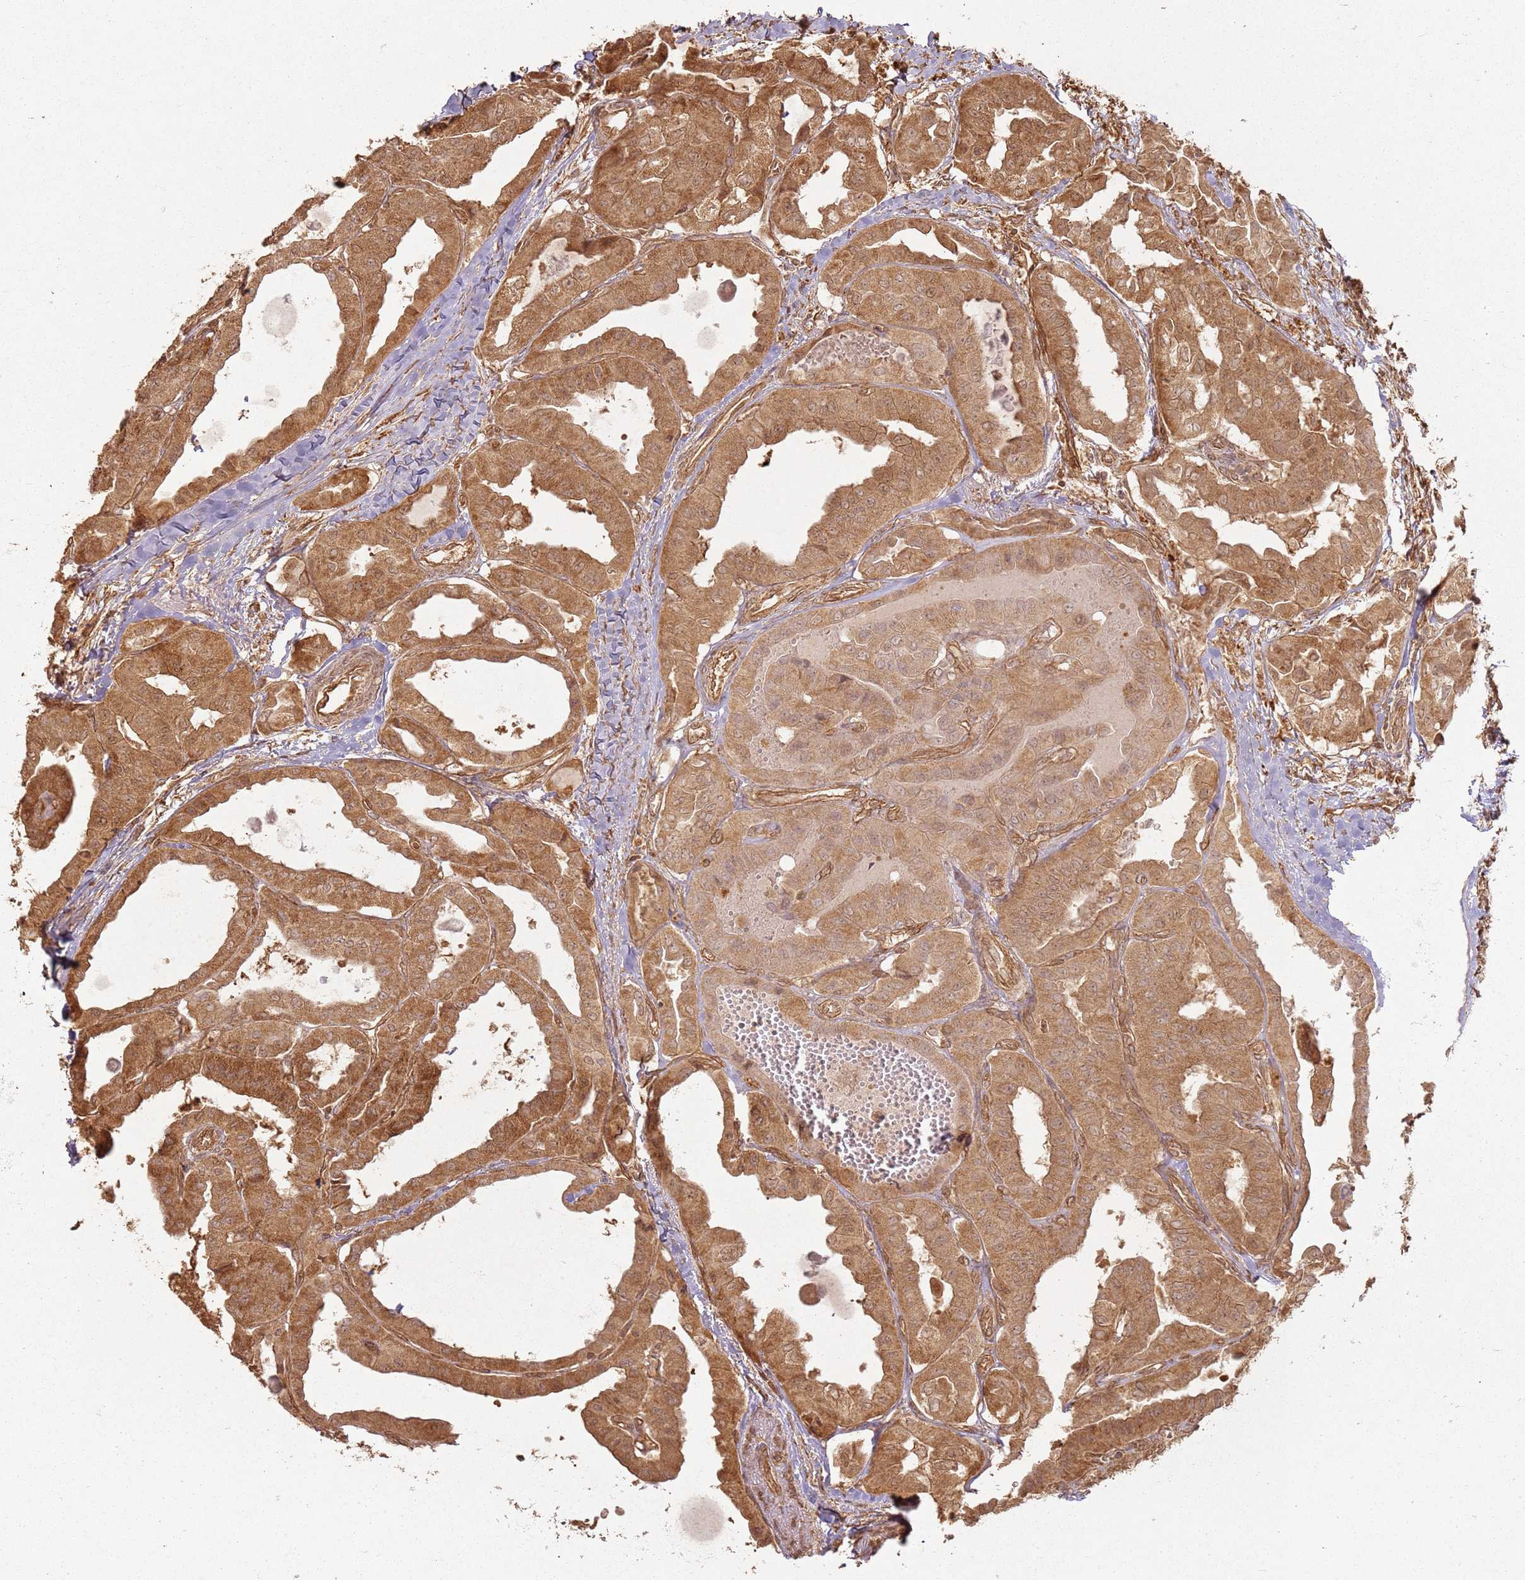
{"staining": {"intensity": "moderate", "quantity": ">75%", "location": "cytoplasmic/membranous"}, "tissue": "thyroid cancer", "cell_type": "Tumor cells", "image_type": "cancer", "snomed": [{"axis": "morphology", "description": "Papillary adenocarcinoma, NOS"}, {"axis": "topography", "description": "Thyroid gland"}], "caption": "Protein staining demonstrates moderate cytoplasmic/membranous positivity in about >75% of tumor cells in thyroid cancer (papillary adenocarcinoma). The protein of interest is shown in brown color, while the nuclei are stained blue.", "gene": "ZNF776", "patient": {"sex": "female", "age": 59}}